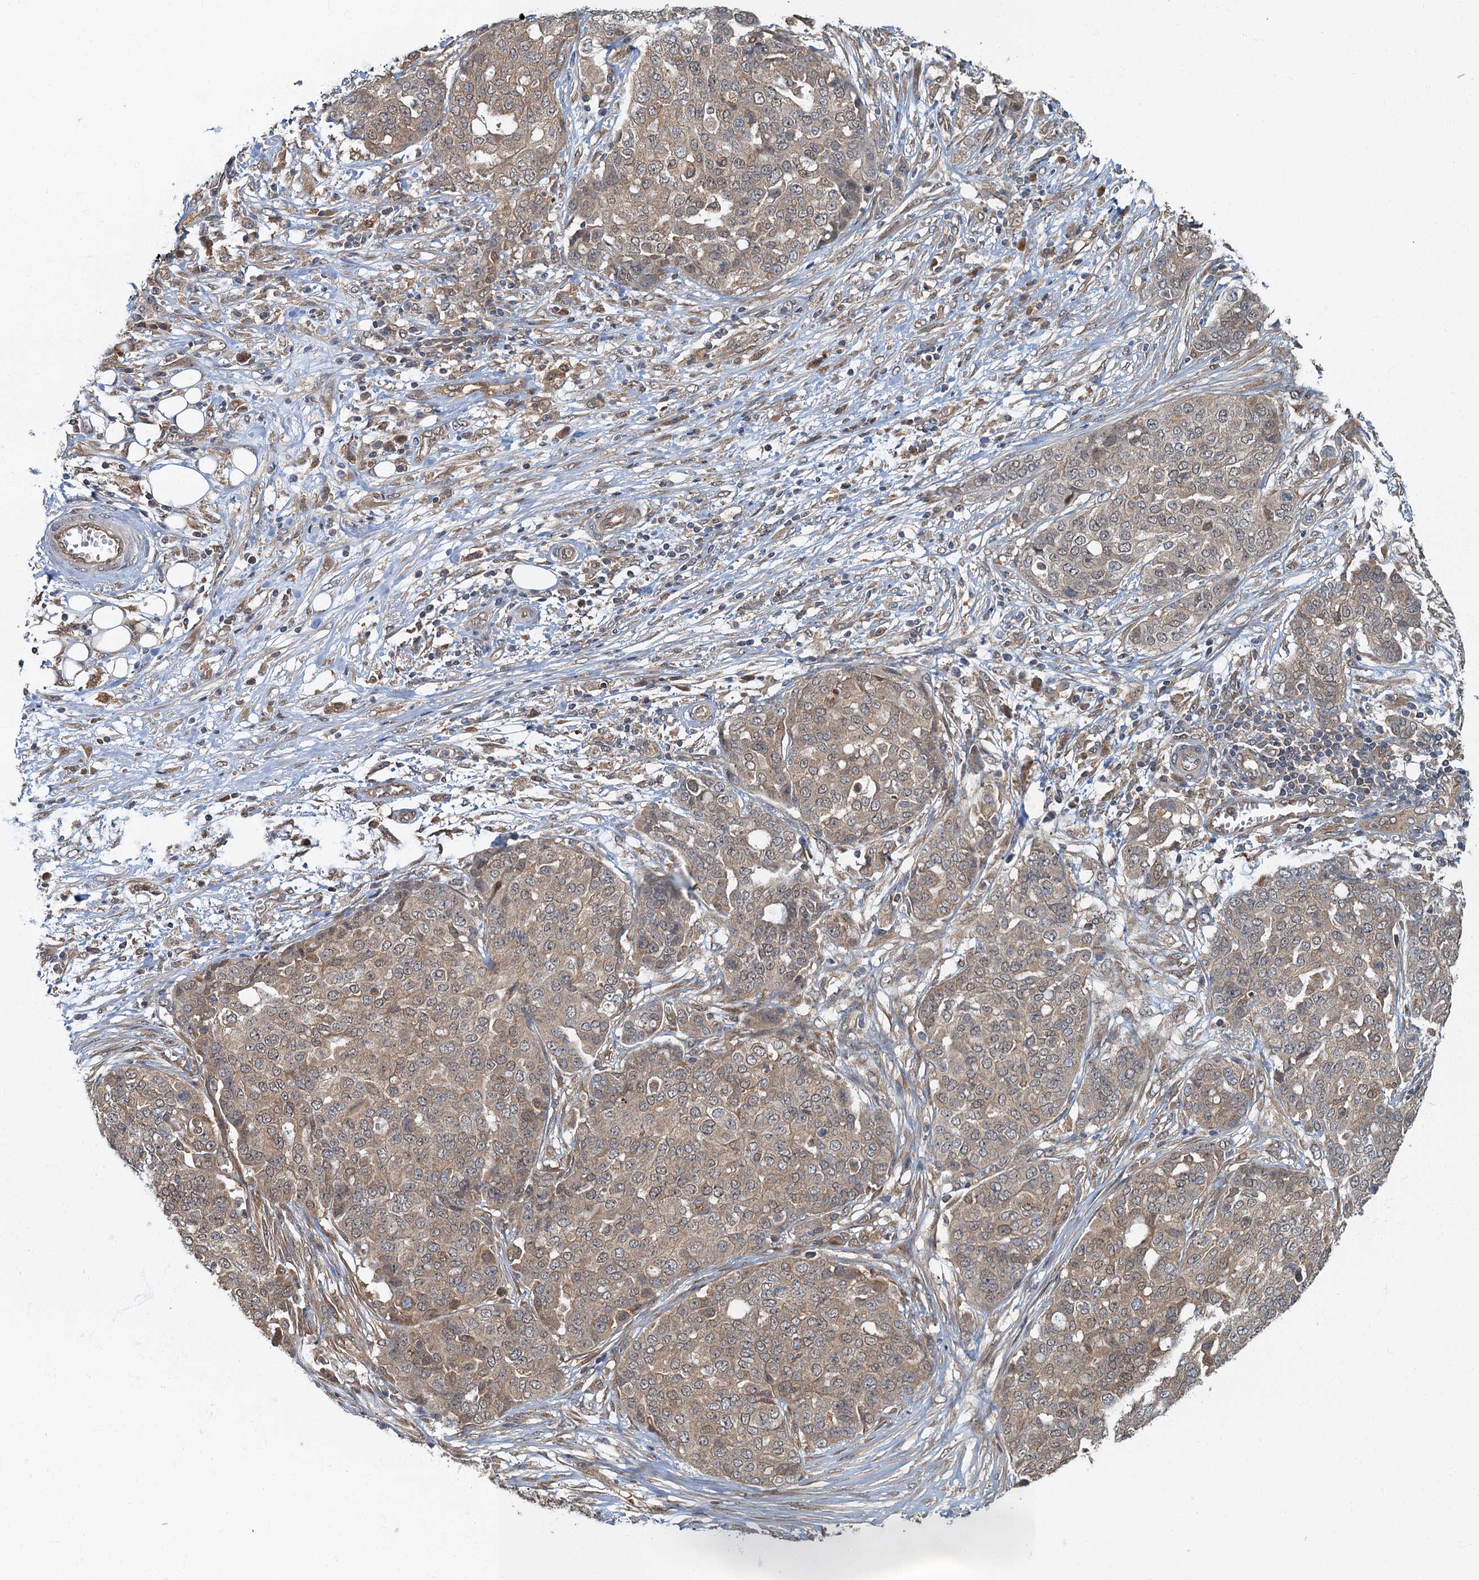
{"staining": {"intensity": "weak", "quantity": ">75%", "location": "cytoplasmic/membranous"}, "tissue": "ovarian cancer", "cell_type": "Tumor cells", "image_type": "cancer", "snomed": [{"axis": "morphology", "description": "Cystadenocarcinoma, serous, NOS"}, {"axis": "topography", "description": "Soft tissue"}, {"axis": "topography", "description": "Ovary"}], "caption": "IHC (DAB) staining of human ovarian cancer exhibits weak cytoplasmic/membranous protein staining in about >75% of tumor cells. (Brightfield microscopy of DAB IHC at high magnification).", "gene": "TBCK", "patient": {"sex": "female", "age": 57}}